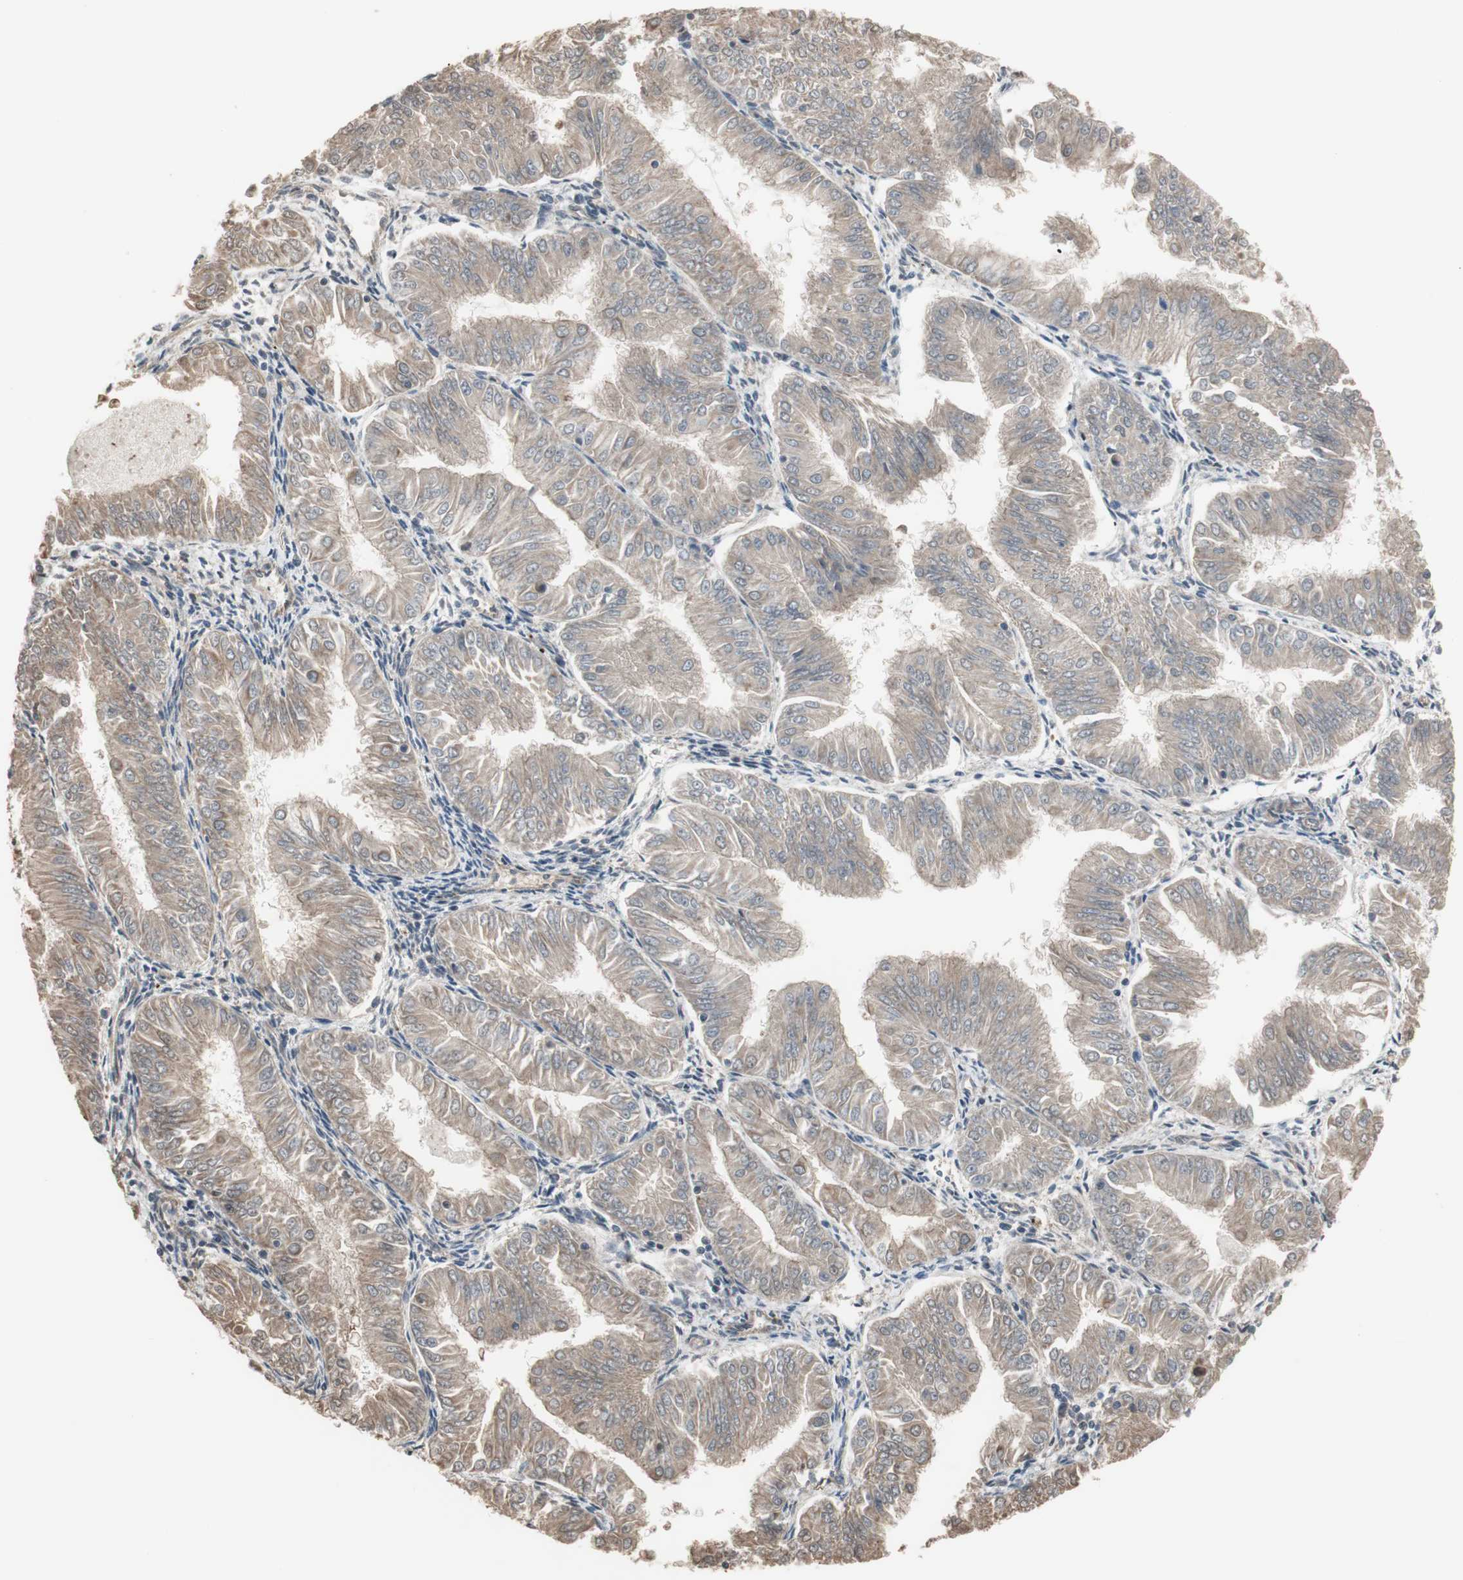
{"staining": {"intensity": "weak", "quantity": ">75%", "location": "cytoplasmic/membranous"}, "tissue": "endometrial cancer", "cell_type": "Tumor cells", "image_type": "cancer", "snomed": [{"axis": "morphology", "description": "Adenocarcinoma, NOS"}, {"axis": "topography", "description": "Endometrium"}], "caption": "Endometrial cancer stained with a brown dye shows weak cytoplasmic/membranous positive positivity in approximately >75% of tumor cells.", "gene": "PNPLA7", "patient": {"sex": "female", "age": 53}}